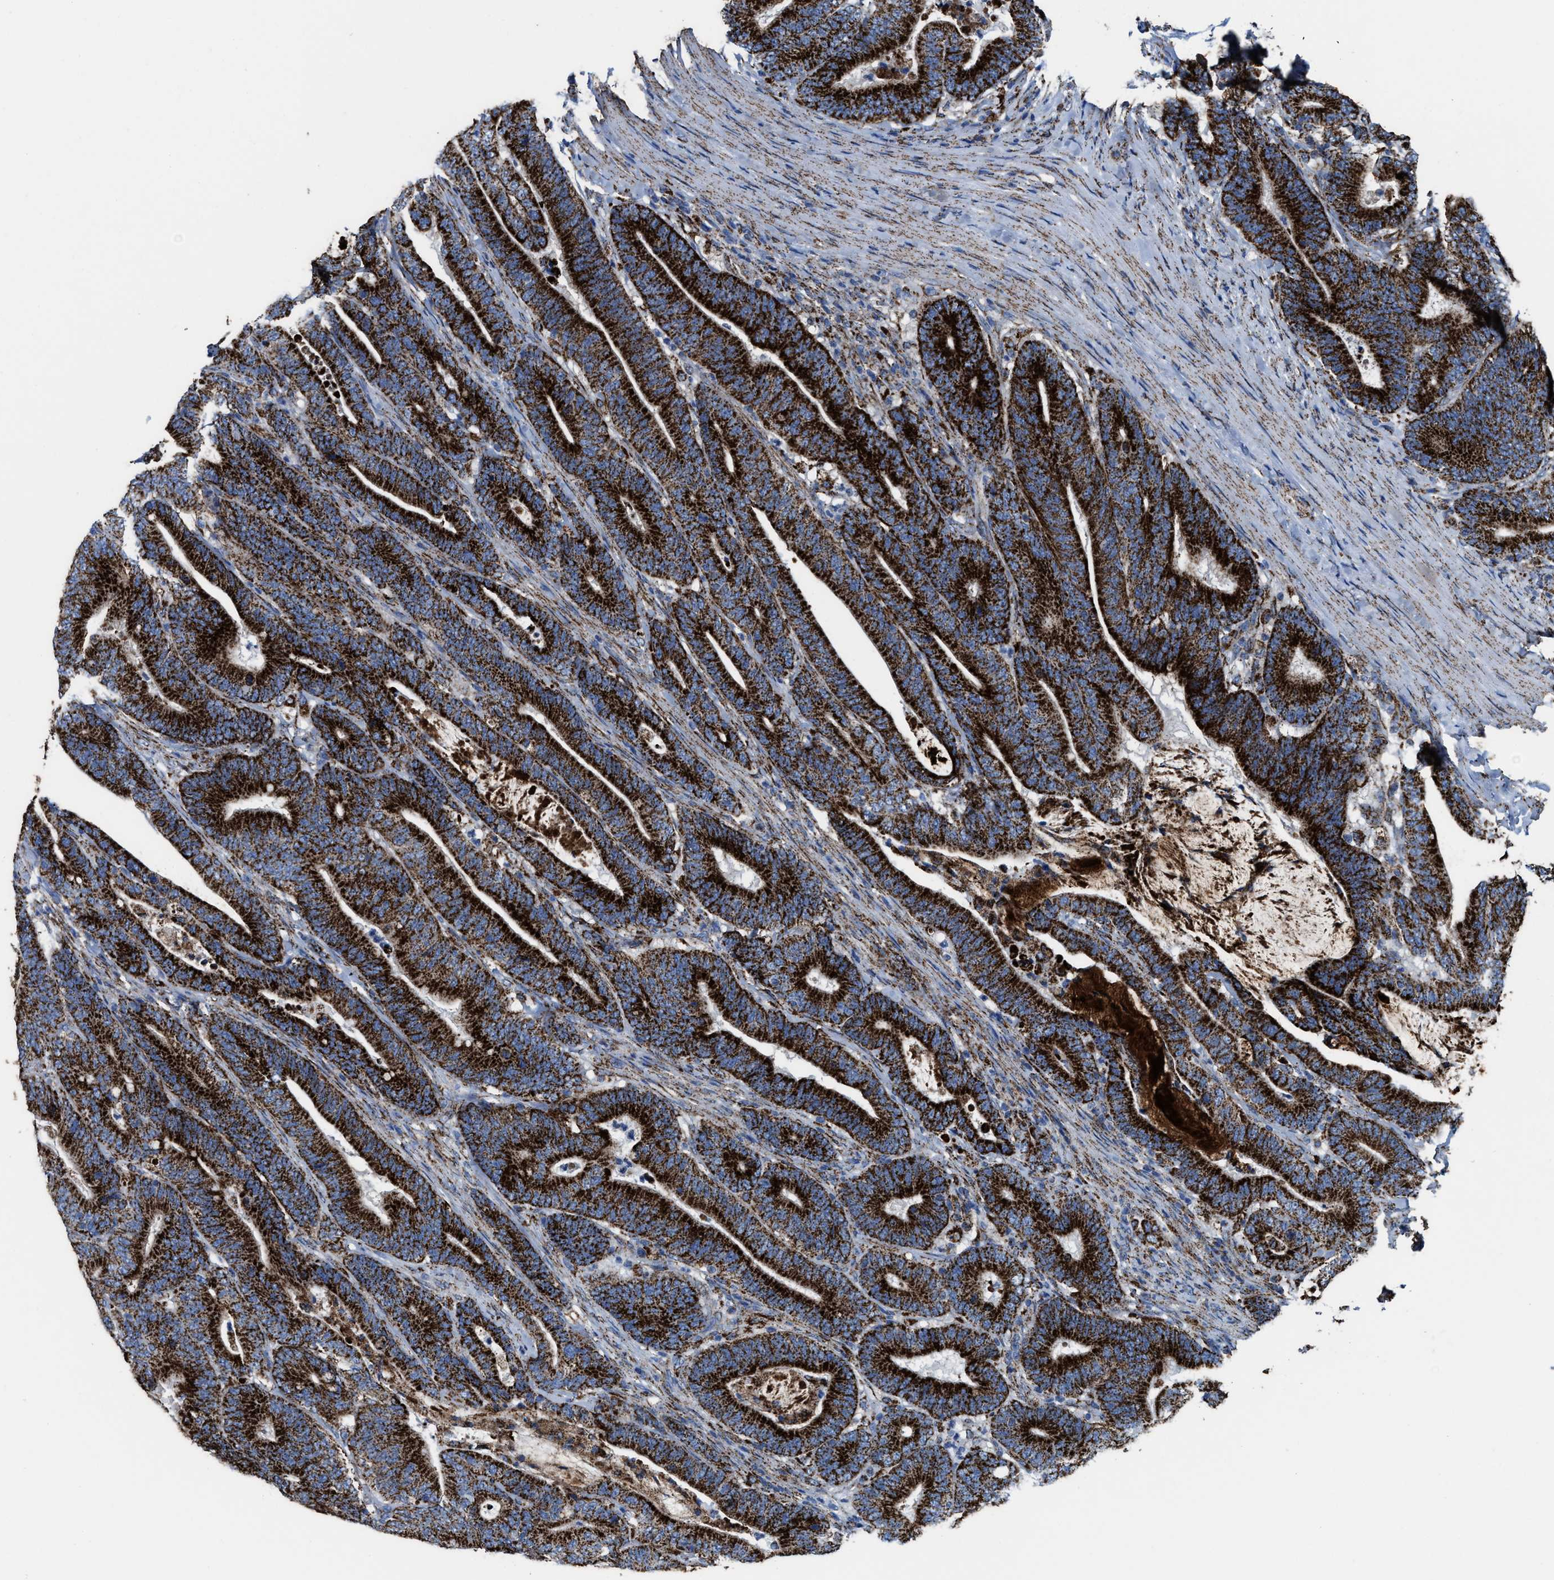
{"staining": {"intensity": "strong", "quantity": ">75%", "location": "cytoplasmic/membranous"}, "tissue": "colorectal cancer", "cell_type": "Tumor cells", "image_type": "cancer", "snomed": [{"axis": "morphology", "description": "Adenocarcinoma, NOS"}, {"axis": "topography", "description": "Colon"}], "caption": "A histopathology image showing strong cytoplasmic/membranous expression in about >75% of tumor cells in colorectal cancer (adenocarcinoma), as visualized by brown immunohistochemical staining.", "gene": "ALDH1B1", "patient": {"sex": "female", "age": 66}}